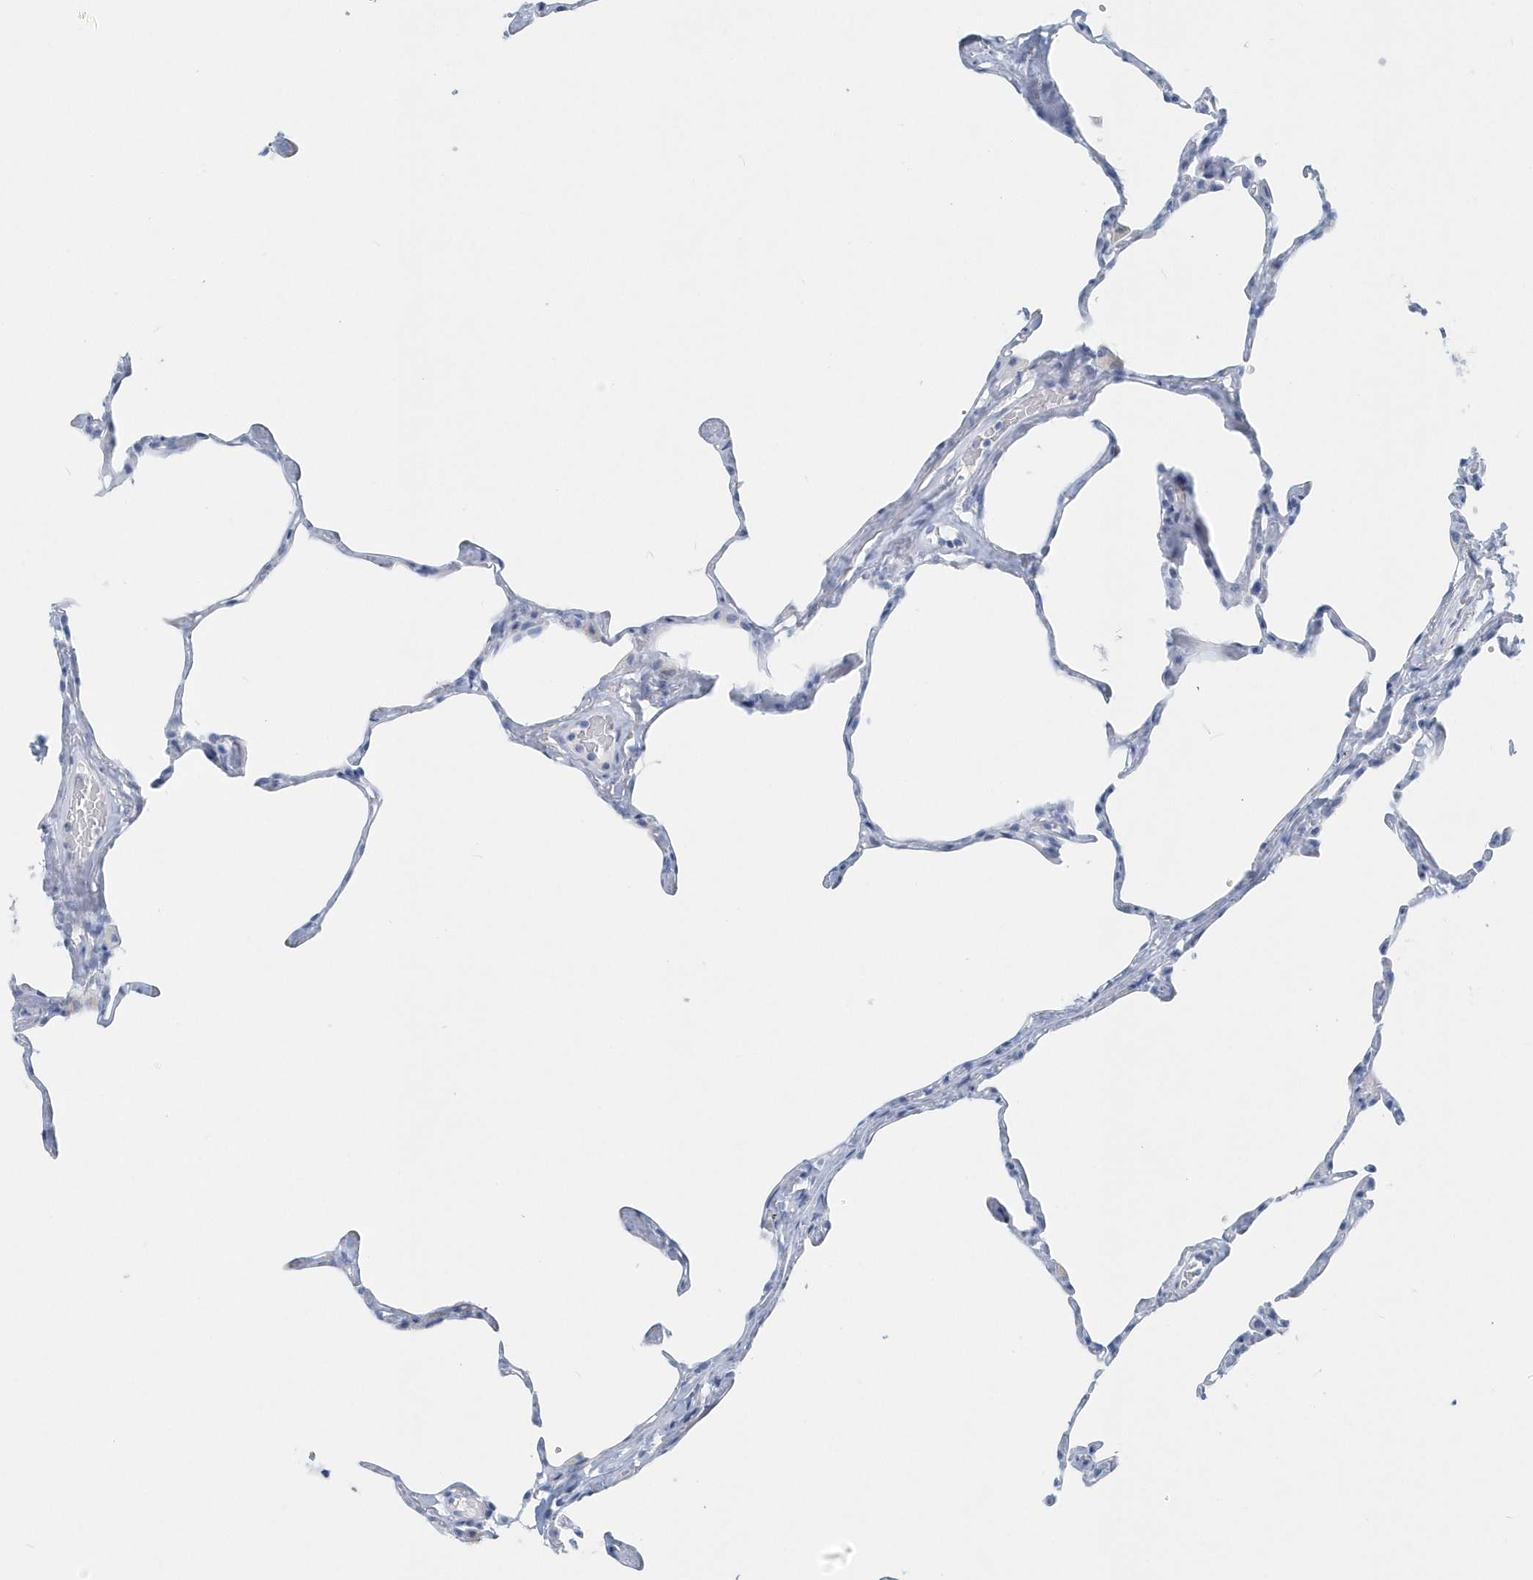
{"staining": {"intensity": "negative", "quantity": "none", "location": "none"}, "tissue": "lung", "cell_type": "Alveolar cells", "image_type": "normal", "snomed": [{"axis": "morphology", "description": "Normal tissue, NOS"}, {"axis": "topography", "description": "Lung"}], "caption": "The image demonstrates no significant positivity in alveolar cells of lung.", "gene": "PTPRO", "patient": {"sex": "male", "age": 65}}